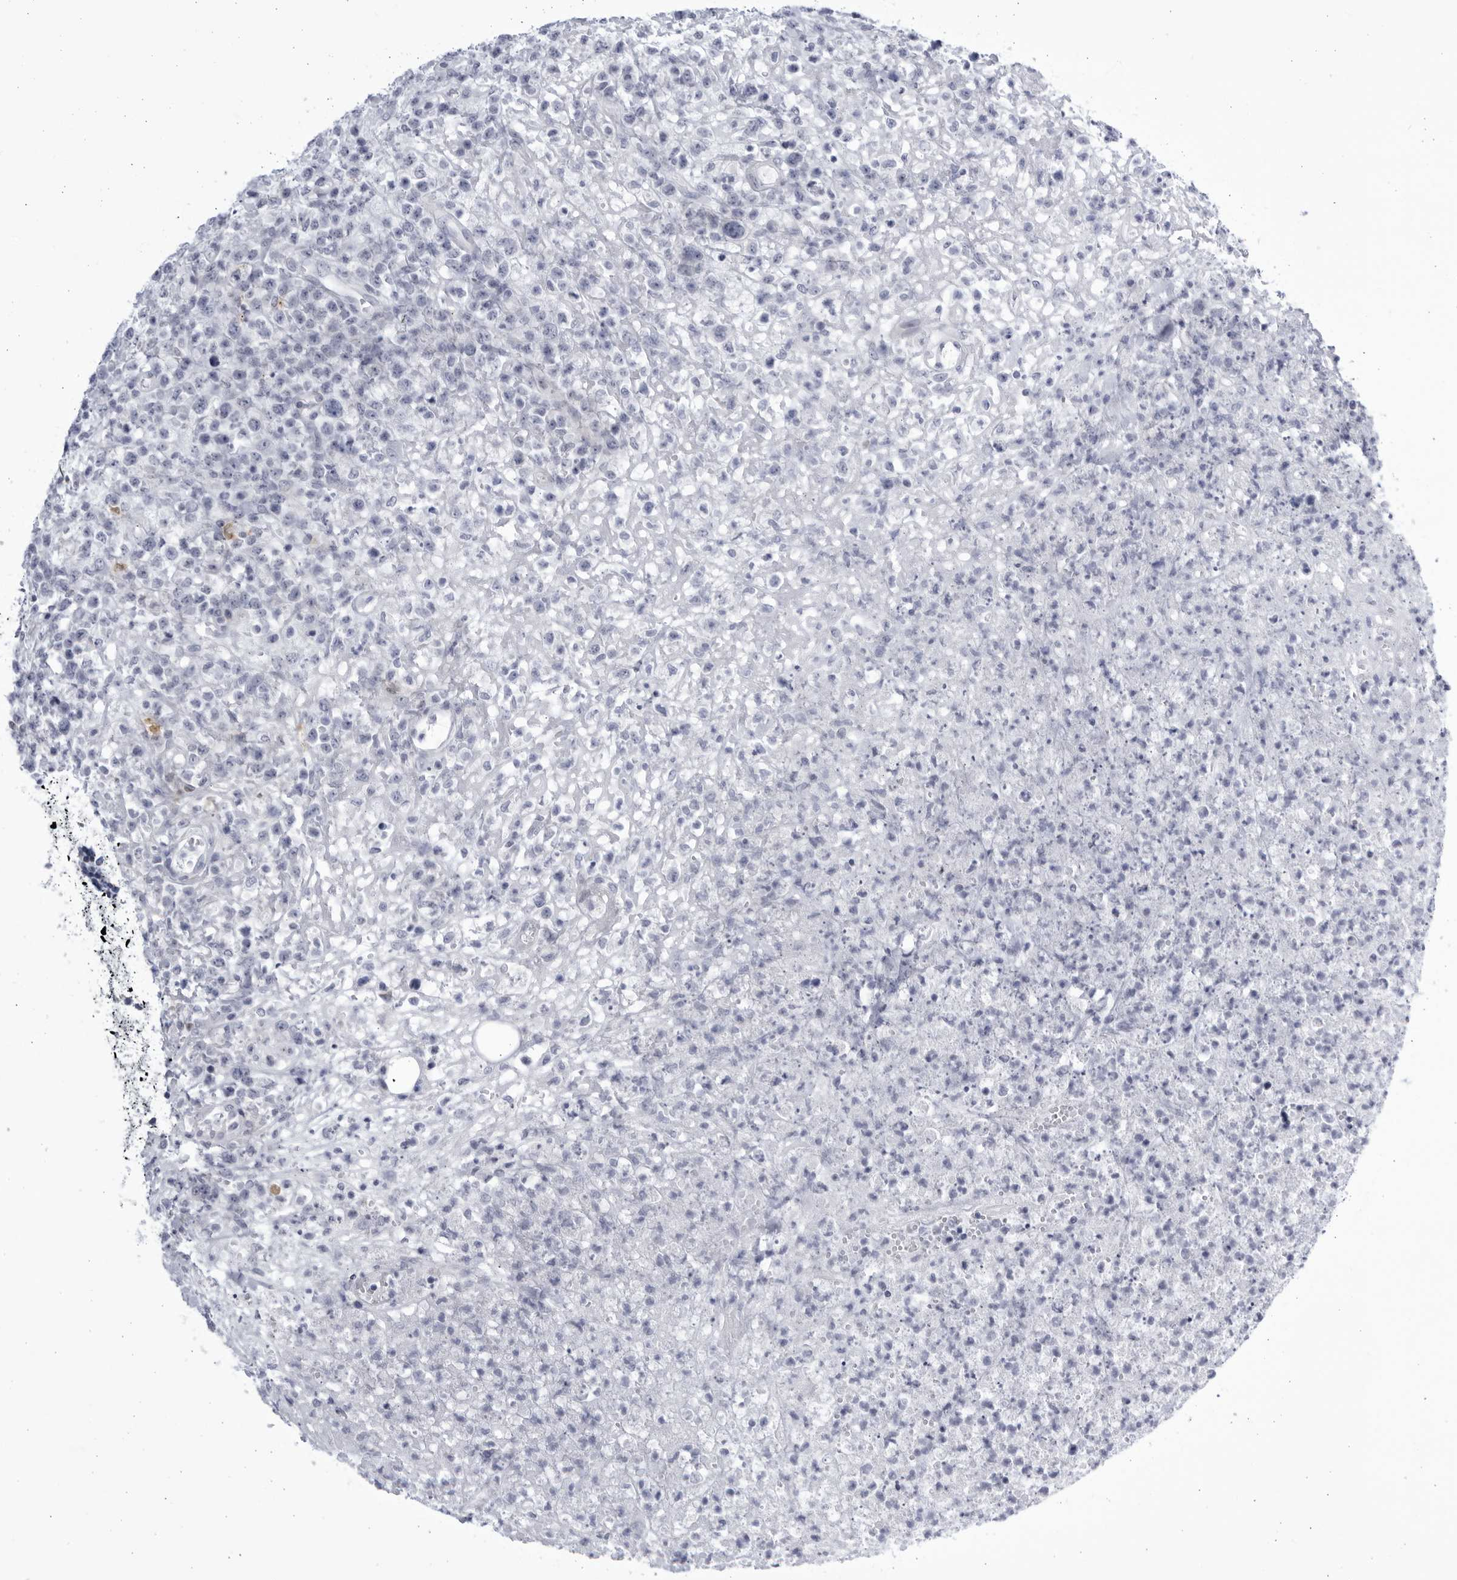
{"staining": {"intensity": "negative", "quantity": "none", "location": "none"}, "tissue": "lymphoma", "cell_type": "Tumor cells", "image_type": "cancer", "snomed": [{"axis": "morphology", "description": "Malignant lymphoma, non-Hodgkin's type, High grade"}, {"axis": "topography", "description": "Colon"}], "caption": "This micrograph is of lymphoma stained with immunohistochemistry to label a protein in brown with the nuclei are counter-stained blue. There is no positivity in tumor cells. (DAB IHC visualized using brightfield microscopy, high magnification).", "gene": "CCDC181", "patient": {"sex": "female", "age": 53}}